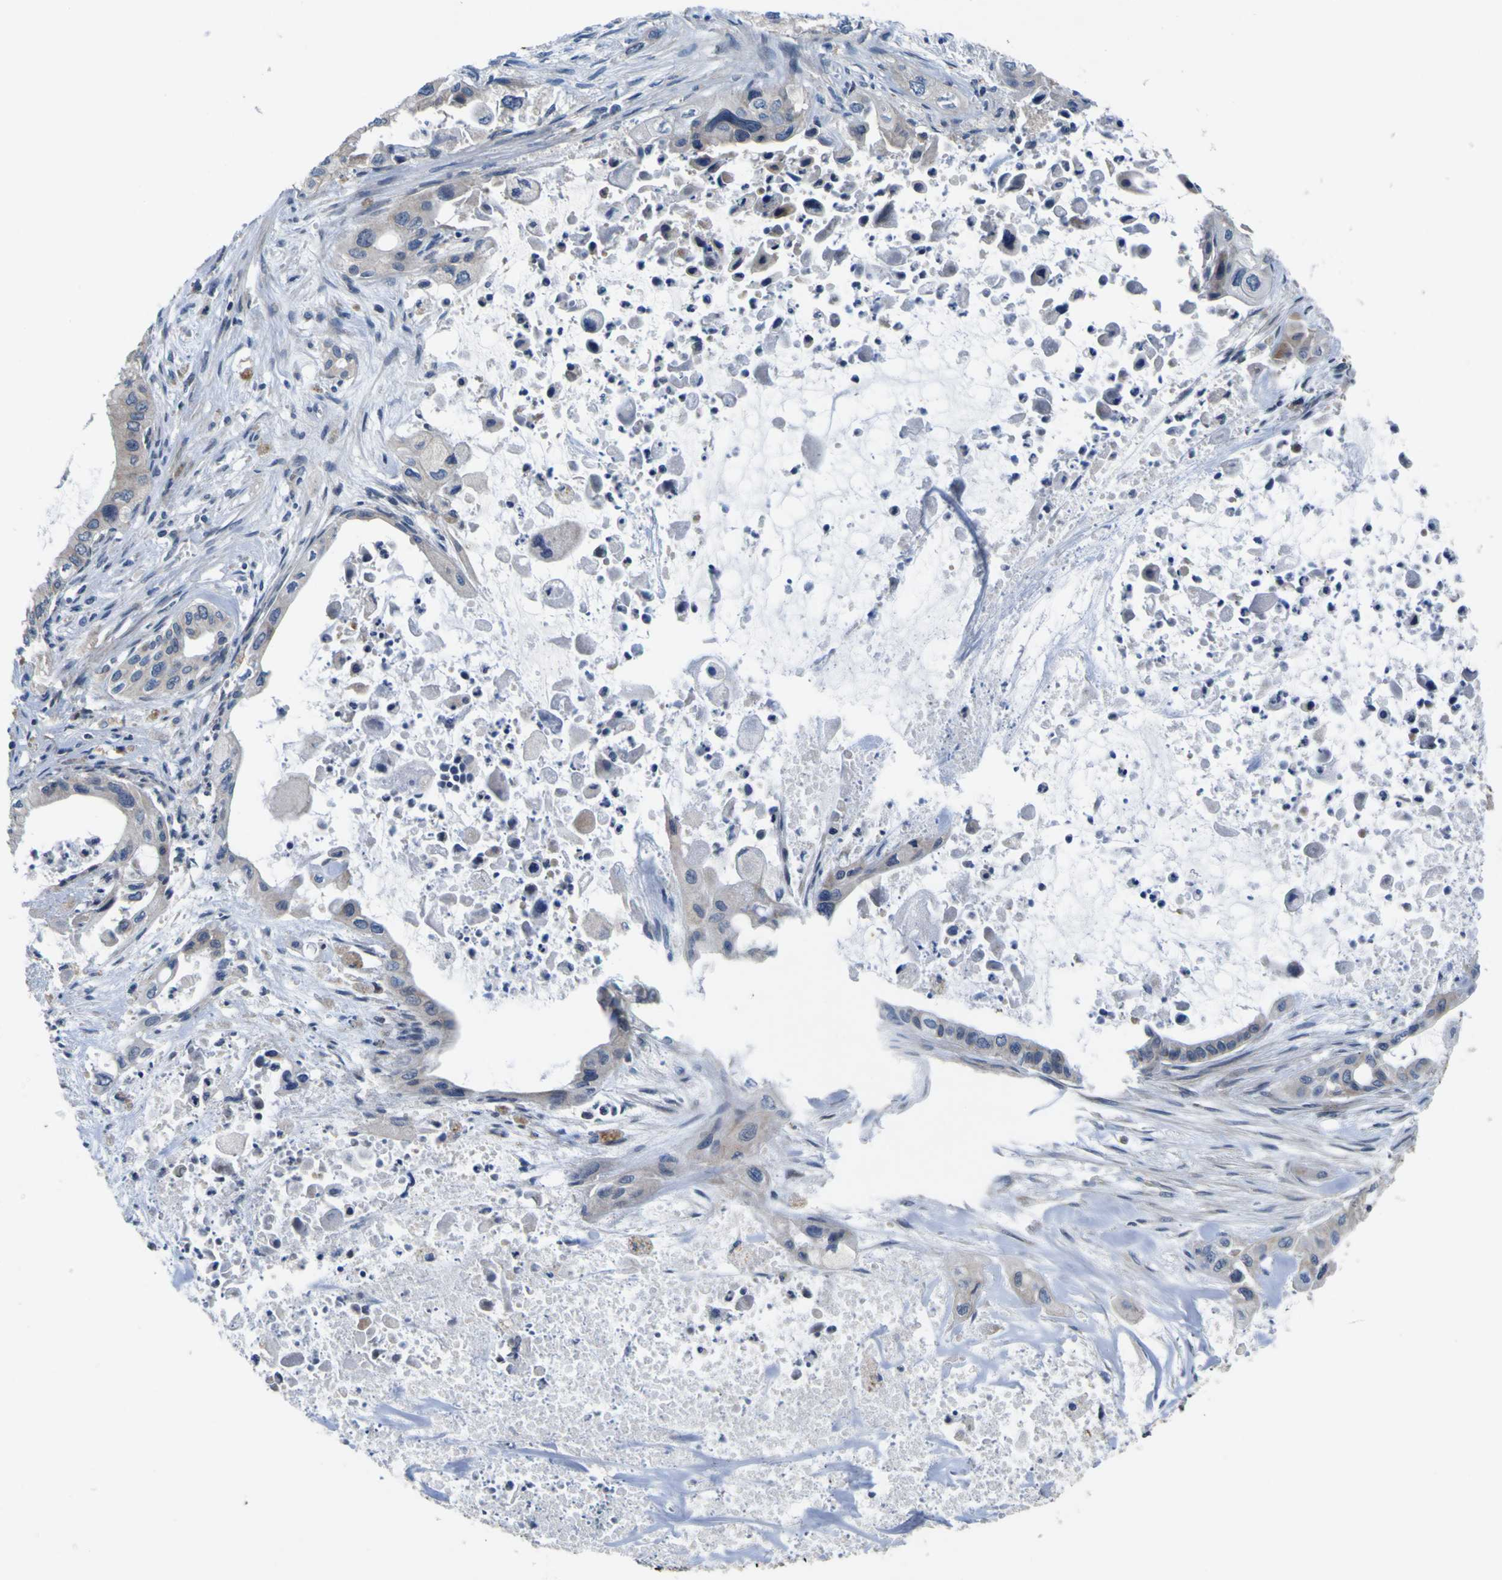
{"staining": {"intensity": "negative", "quantity": "none", "location": "none"}, "tissue": "pancreatic cancer", "cell_type": "Tumor cells", "image_type": "cancer", "snomed": [{"axis": "morphology", "description": "Adenocarcinoma, NOS"}, {"axis": "topography", "description": "Pancreas"}], "caption": "Tumor cells show no significant positivity in pancreatic cancer.", "gene": "EPHB4", "patient": {"sex": "male", "age": 73}}